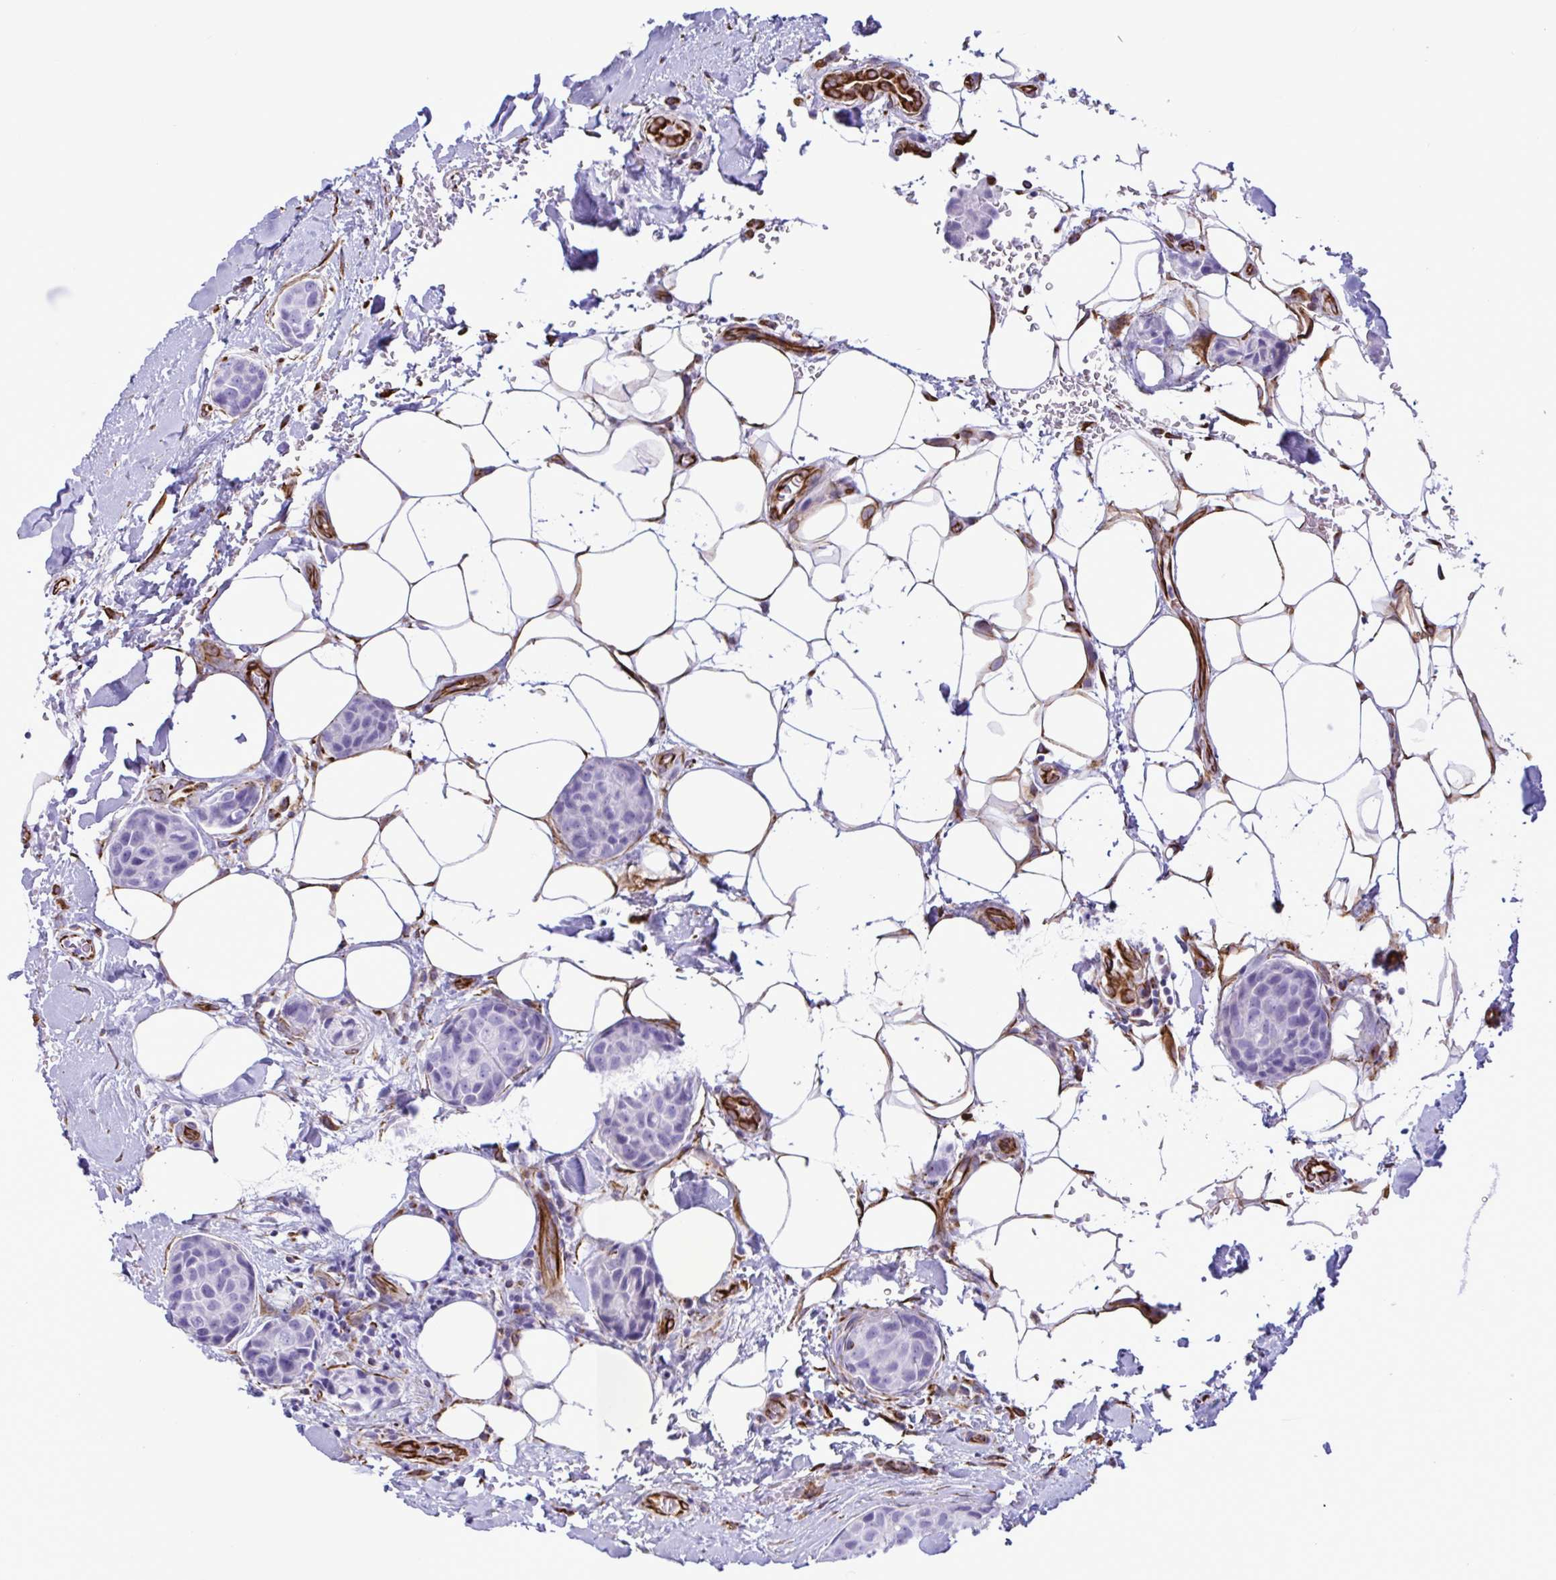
{"staining": {"intensity": "negative", "quantity": "none", "location": "none"}, "tissue": "breast cancer", "cell_type": "Tumor cells", "image_type": "cancer", "snomed": [{"axis": "morphology", "description": "Duct carcinoma"}, {"axis": "topography", "description": "Breast"}, {"axis": "topography", "description": "Lymph node"}], "caption": "Immunohistochemical staining of breast cancer displays no significant staining in tumor cells.", "gene": "SMAD5", "patient": {"sex": "female", "age": 80}}